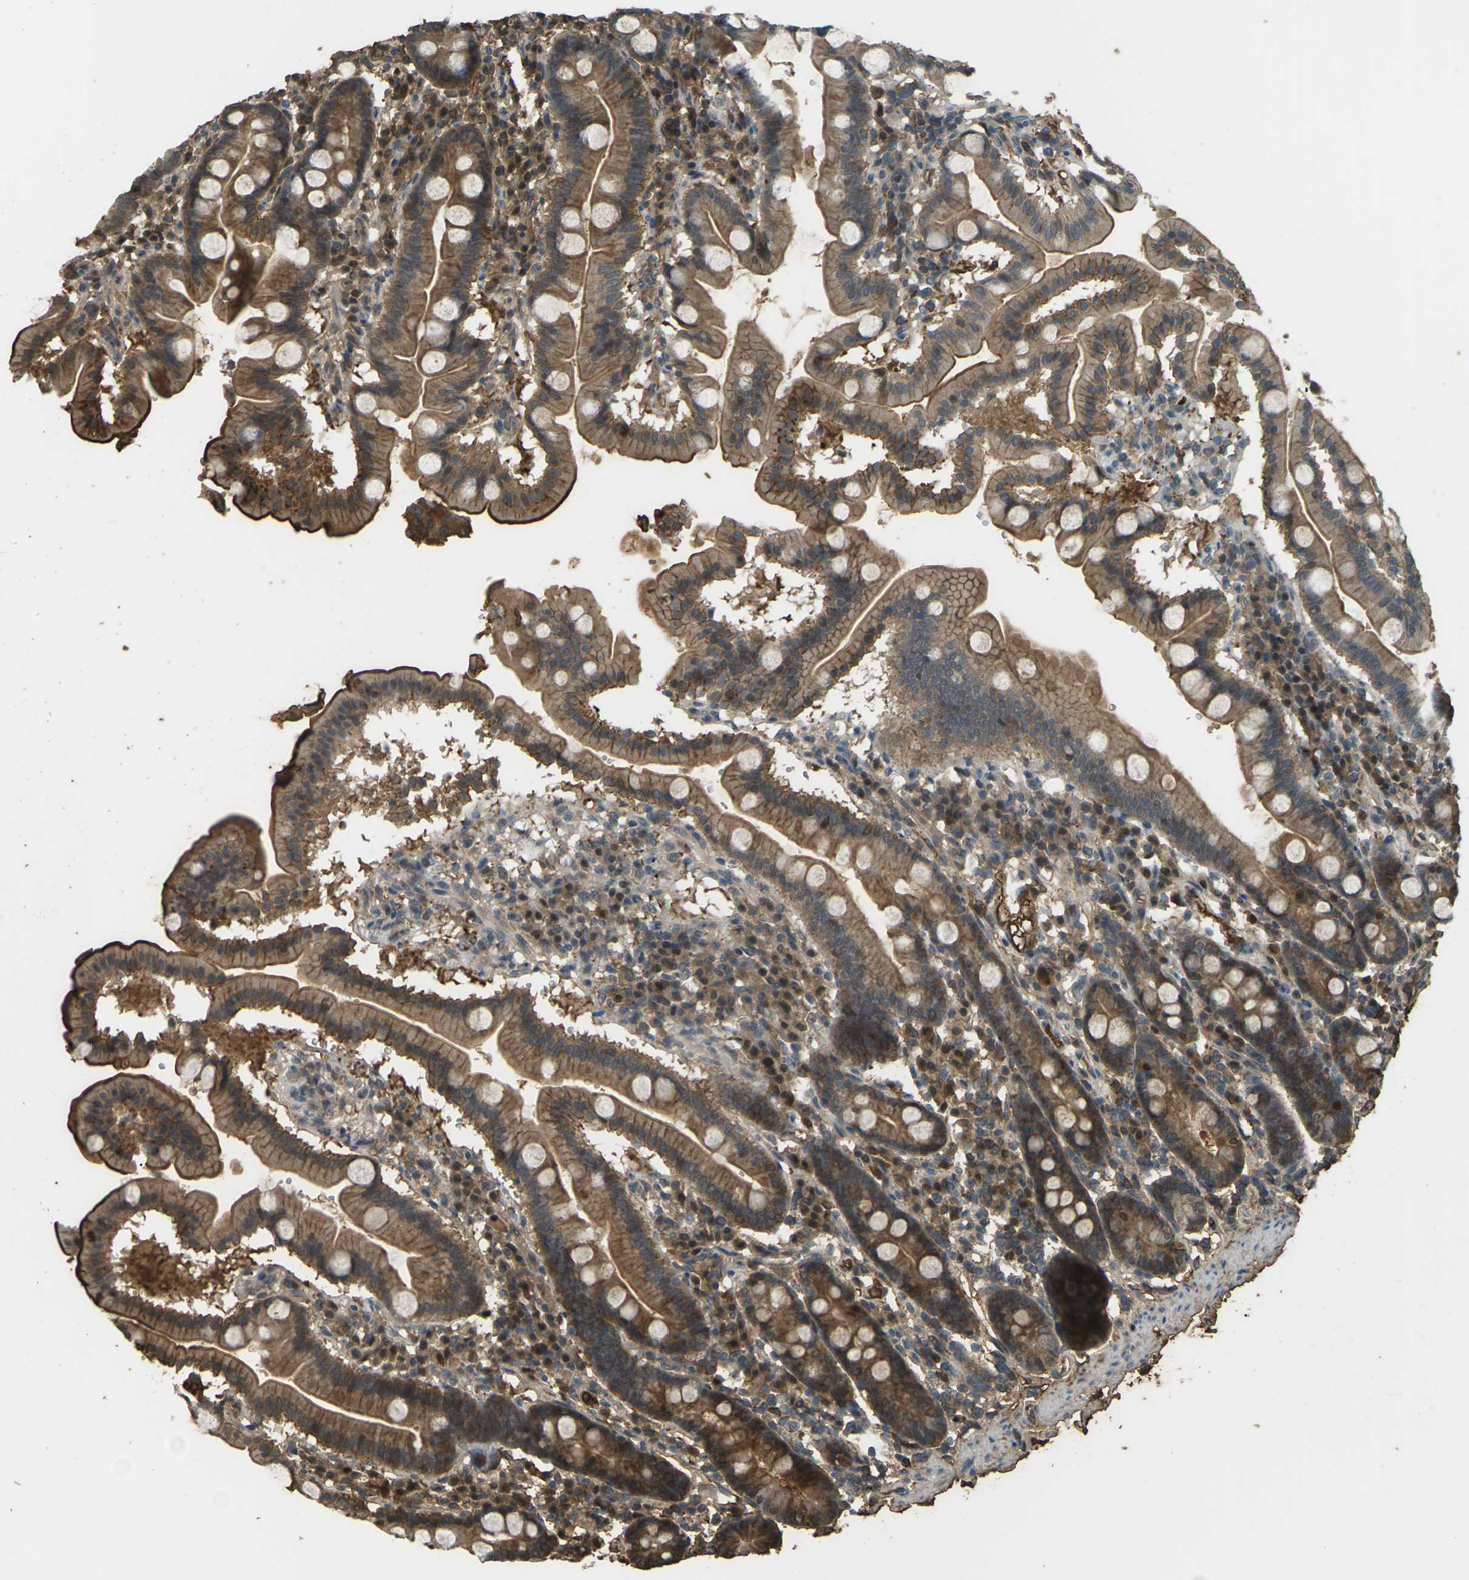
{"staining": {"intensity": "moderate", "quantity": ">75%", "location": "cytoplasmic/membranous"}, "tissue": "duodenum", "cell_type": "Glandular cells", "image_type": "normal", "snomed": [{"axis": "morphology", "description": "Normal tissue, NOS"}, {"axis": "topography", "description": "Duodenum"}], "caption": "Moderate cytoplasmic/membranous expression is identified in approximately >75% of glandular cells in unremarkable duodenum.", "gene": "CYP1B1", "patient": {"sex": "male", "age": 50}}